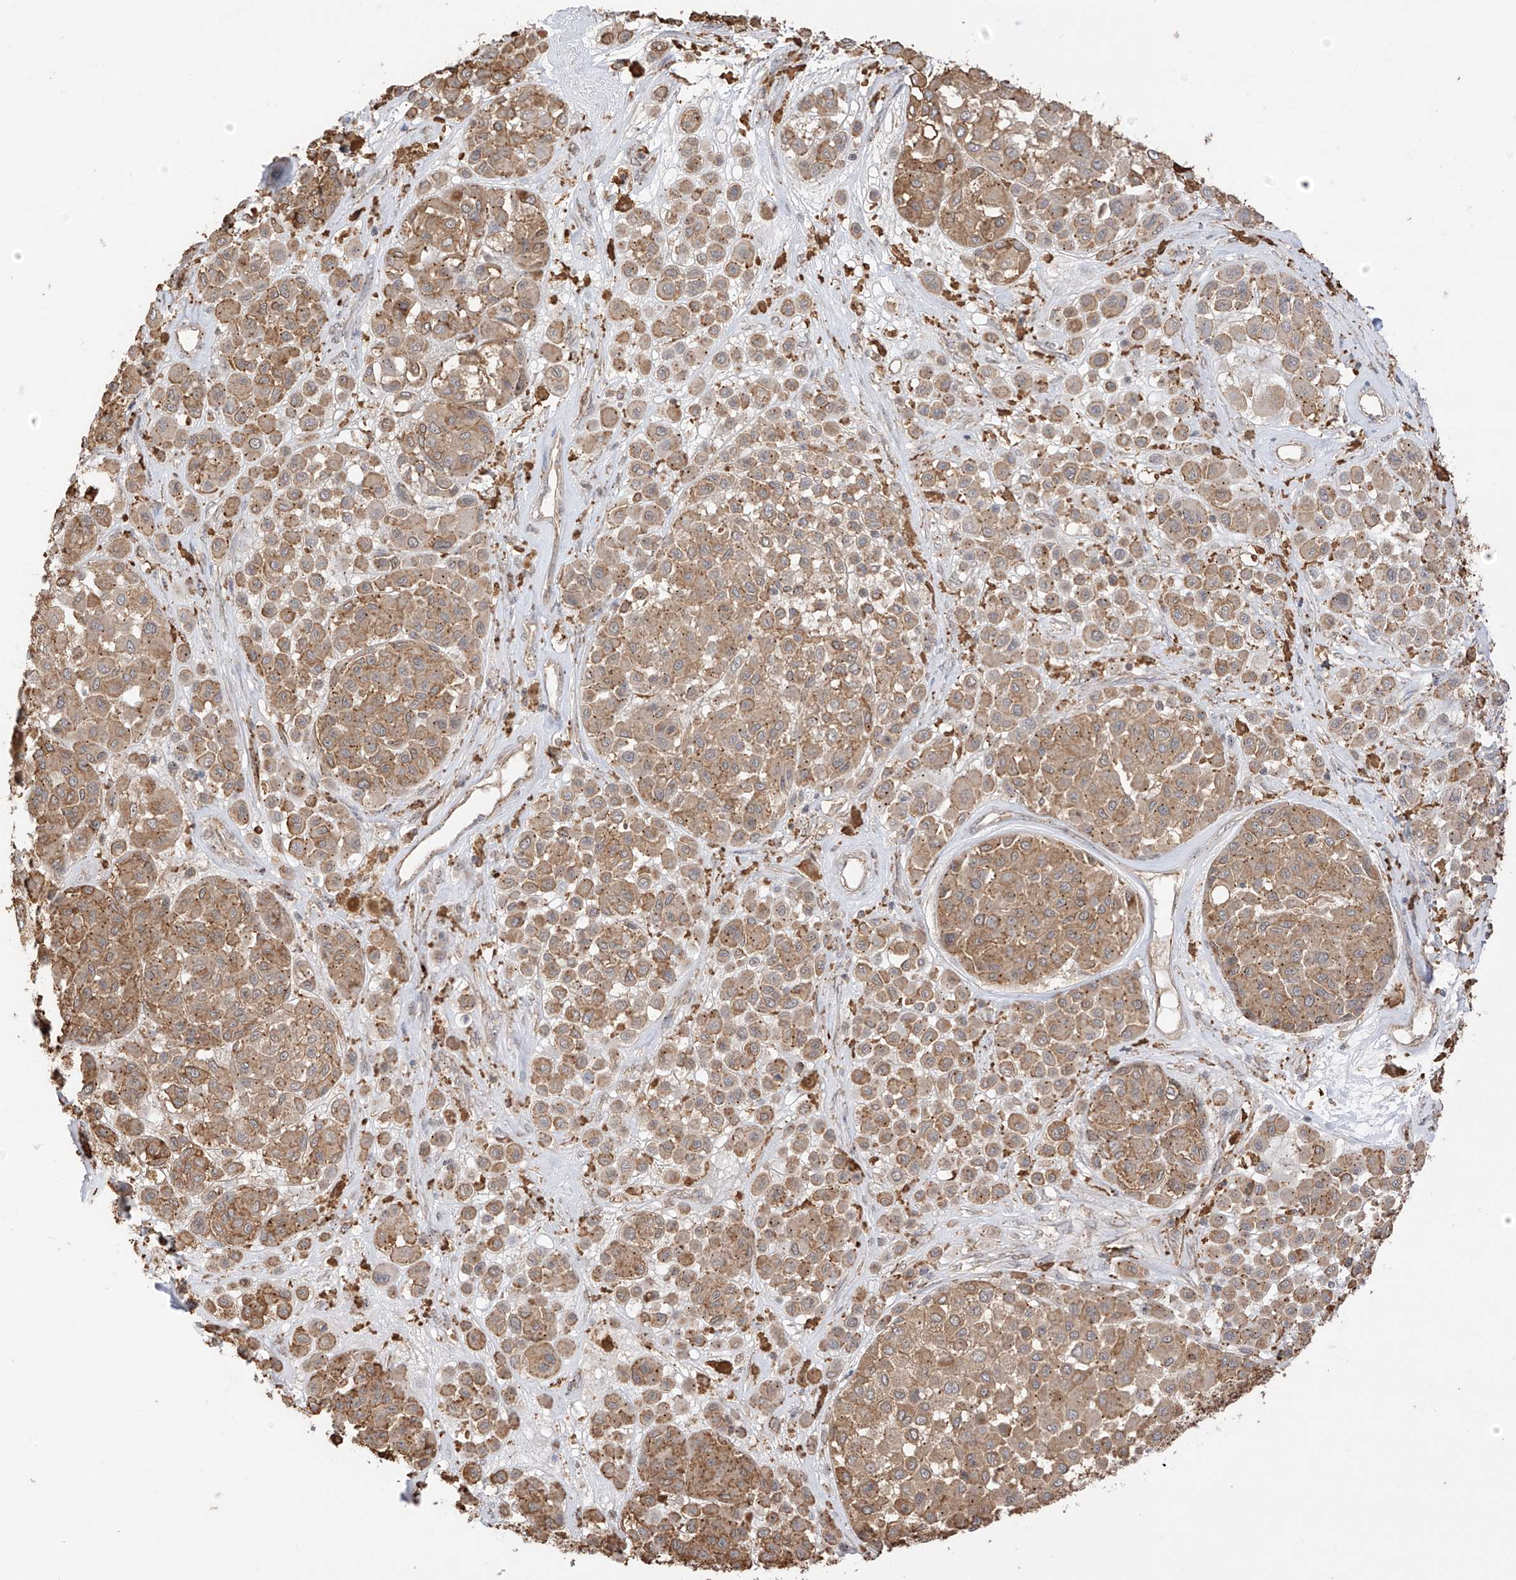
{"staining": {"intensity": "moderate", "quantity": ">75%", "location": "cytoplasmic/membranous"}, "tissue": "melanoma", "cell_type": "Tumor cells", "image_type": "cancer", "snomed": [{"axis": "morphology", "description": "Malignant melanoma, Metastatic site"}, {"axis": "topography", "description": "Soft tissue"}], "caption": "A micrograph showing moderate cytoplasmic/membranous positivity in about >75% of tumor cells in malignant melanoma (metastatic site), as visualized by brown immunohistochemical staining.", "gene": "N4BP3", "patient": {"sex": "male", "age": 41}}